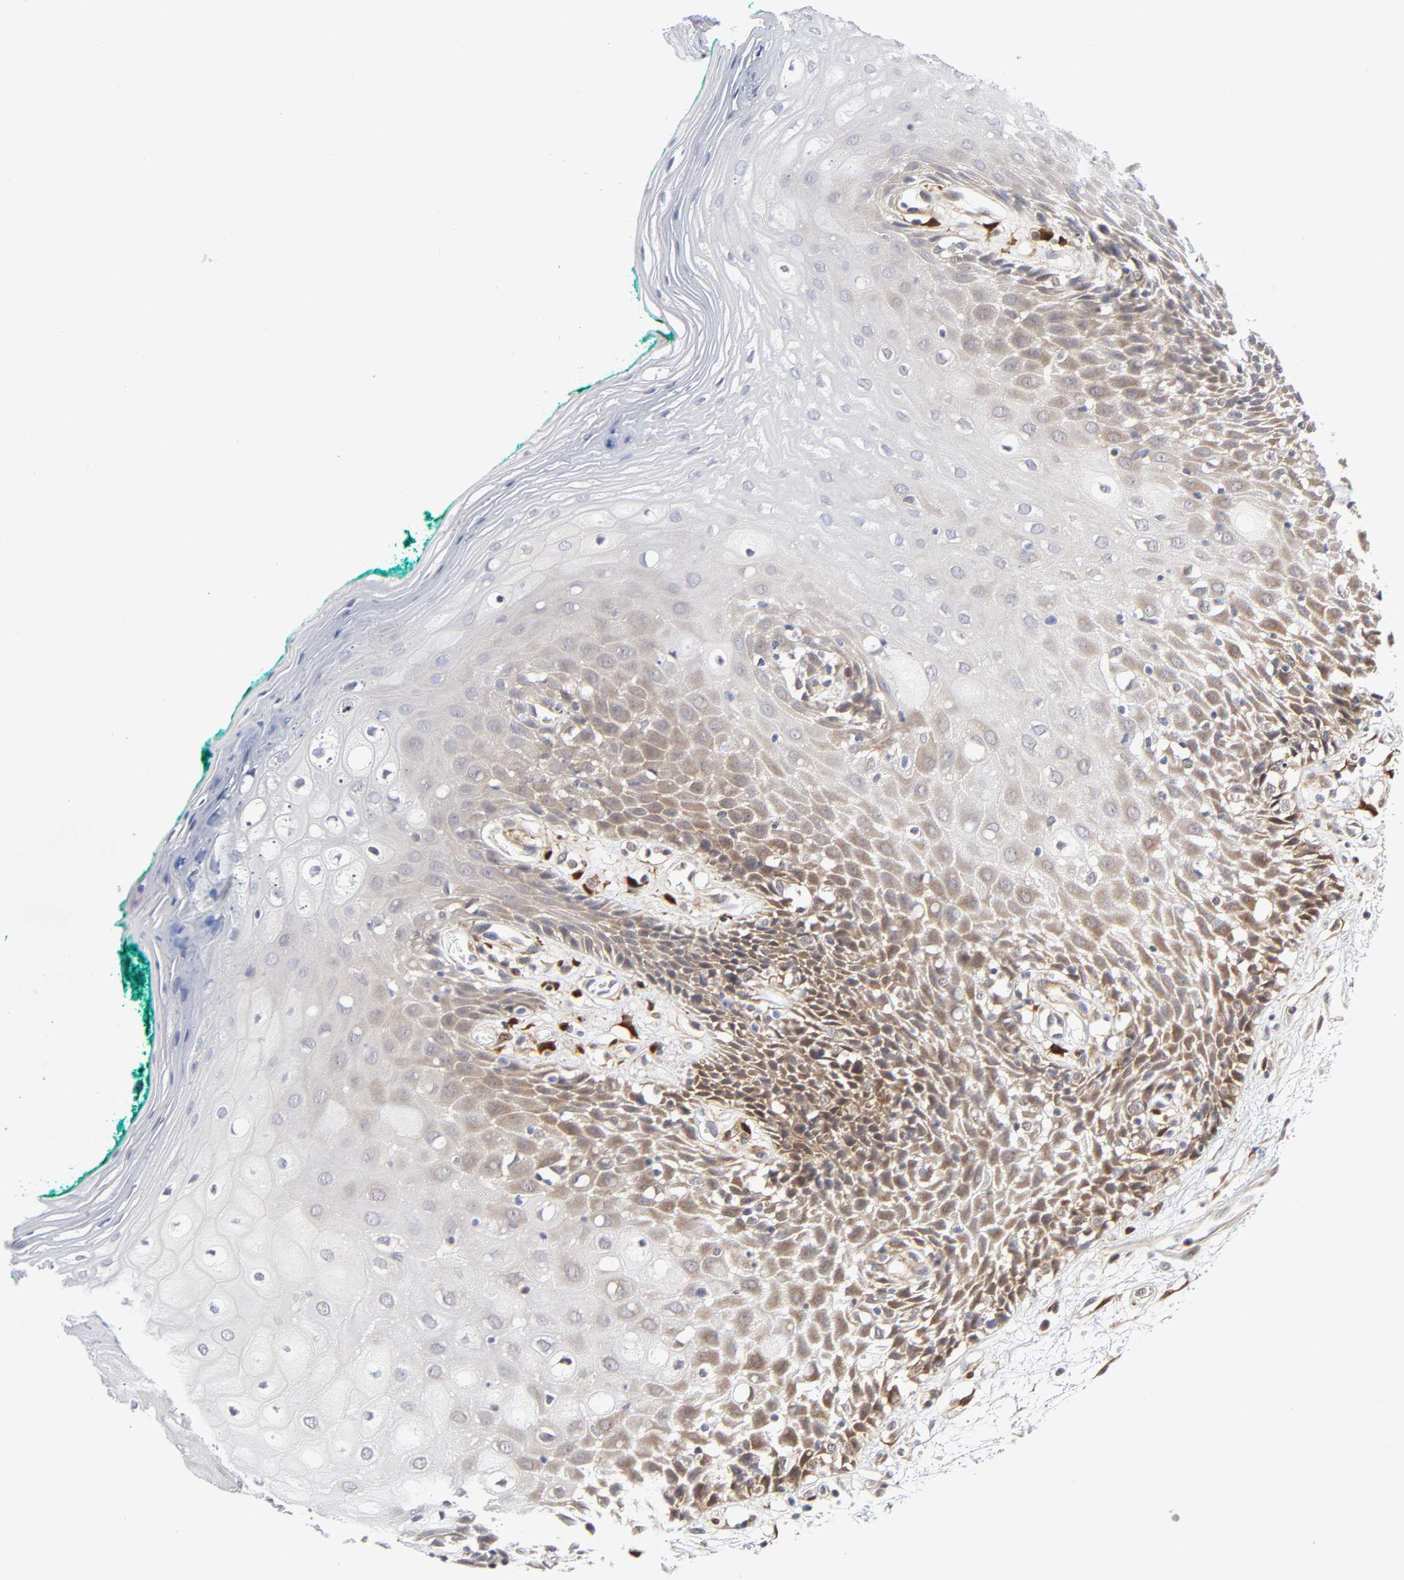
{"staining": {"intensity": "weak", "quantity": "<25%", "location": "cytoplasmic/membranous"}, "tissue": "oral mucosa", "cell_type": "Squamous epithelial cells", "image_type": "normal", "snomed": [{"axis": "morphology", "description": "Normal tissue, NOS"}, {"axis": "morphology", "description": "Squamous cell carcinoma, NOS"}, {"axis": "topography", "description": "Skeletal muscle"}, {"axis": "topography", "description": "Oral tissue"}, {"axis": "topography", "description": "Head-Neck"}], "caption": "Squamous epithelial cells show no significant expression in normal oral mucosa.", "gene": "PTEN", "patient": {"sex": "female", "age": 84}}